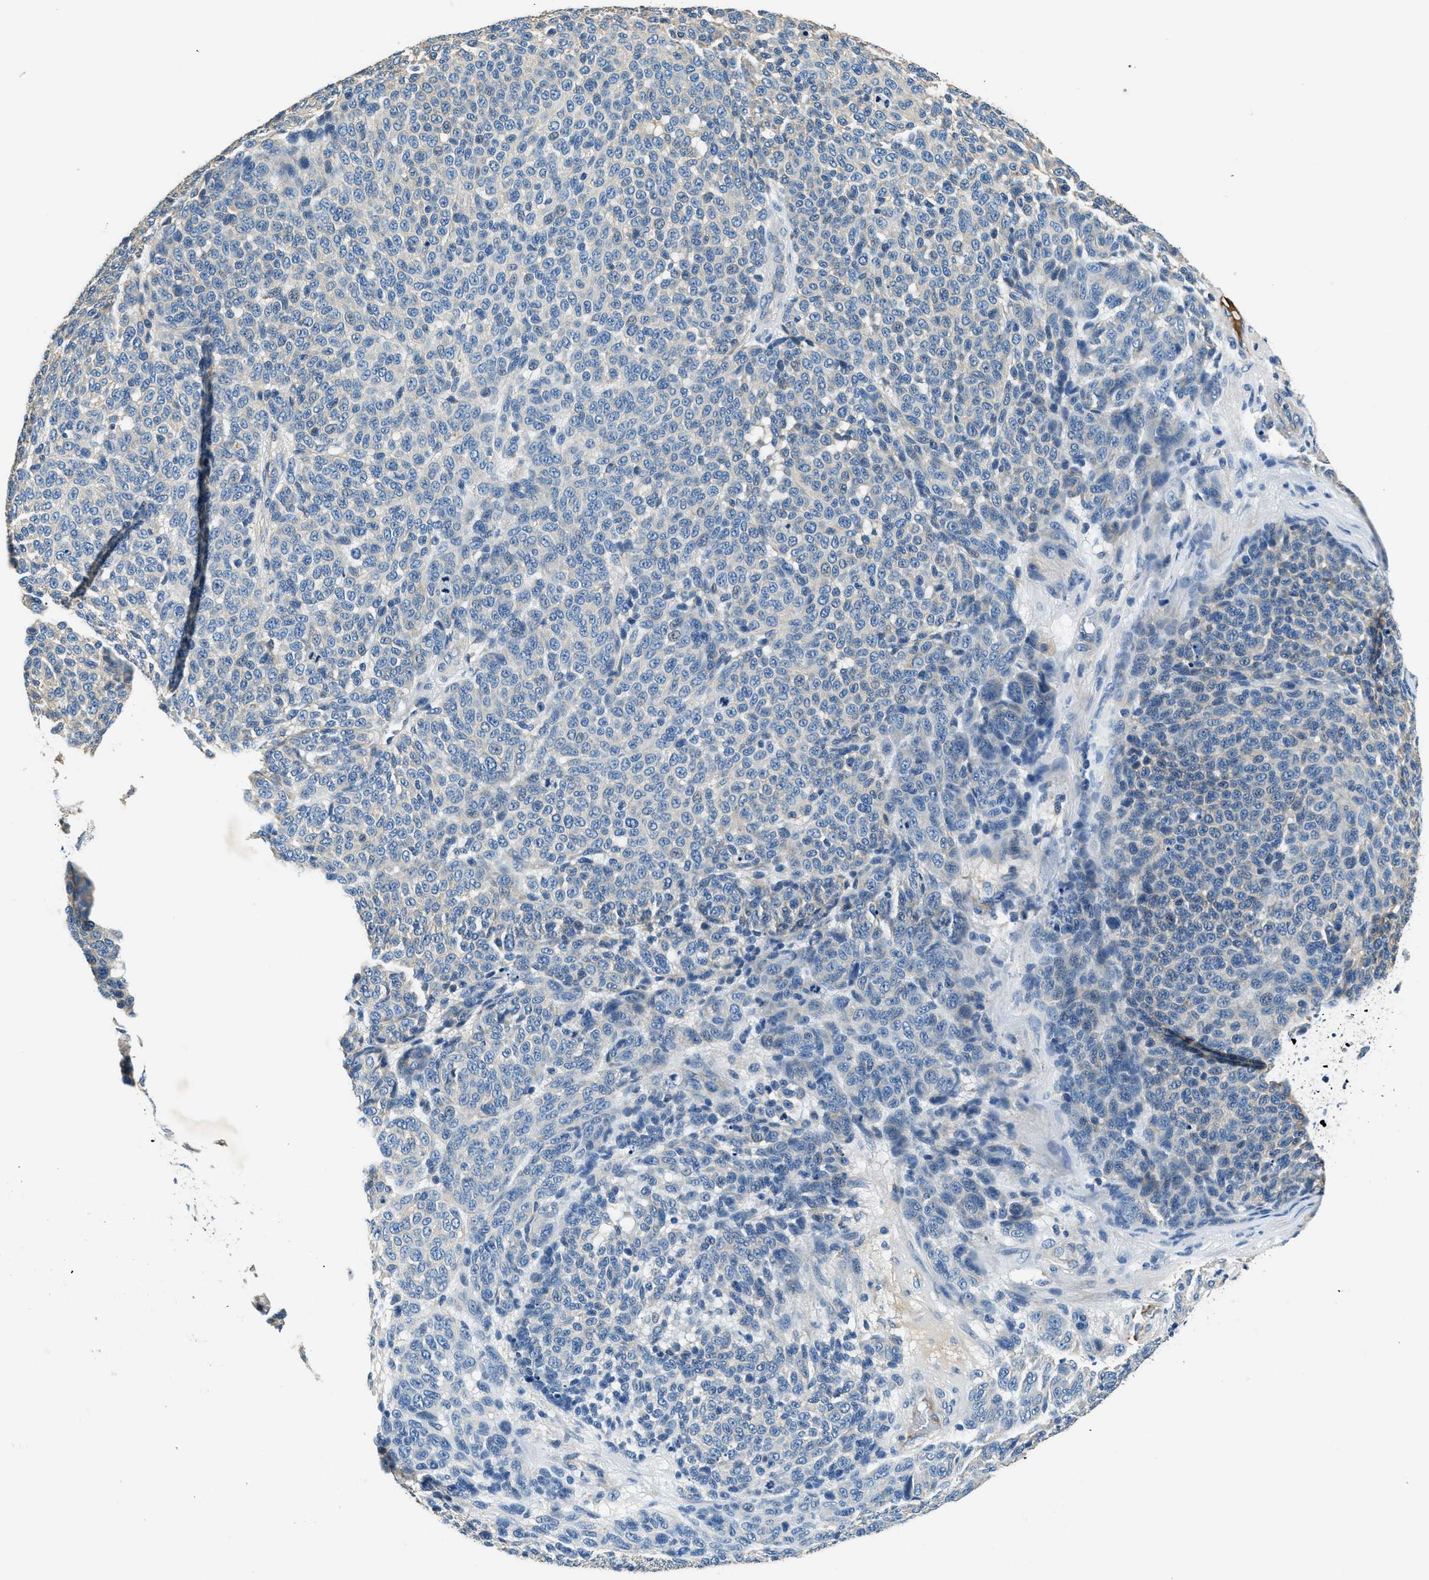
{"staining": {"intensity": "negative", "quantity": "none", "location": "none"}, "tissue": "melanoma", "cell_type": "Tumor cells", "image_type": "cancer", "snomed": [{"axis": "morphology", "description": "Malignant melanoma, NOS"}, {"axis": "topography", "description": "Skin"}], "caption": "Malignant melanoma was stained to show a protein in brown. There is no significant positivity in tumor cells.", "gene": "TMEM186", "patient": {"sex": "male", "age": 59}}